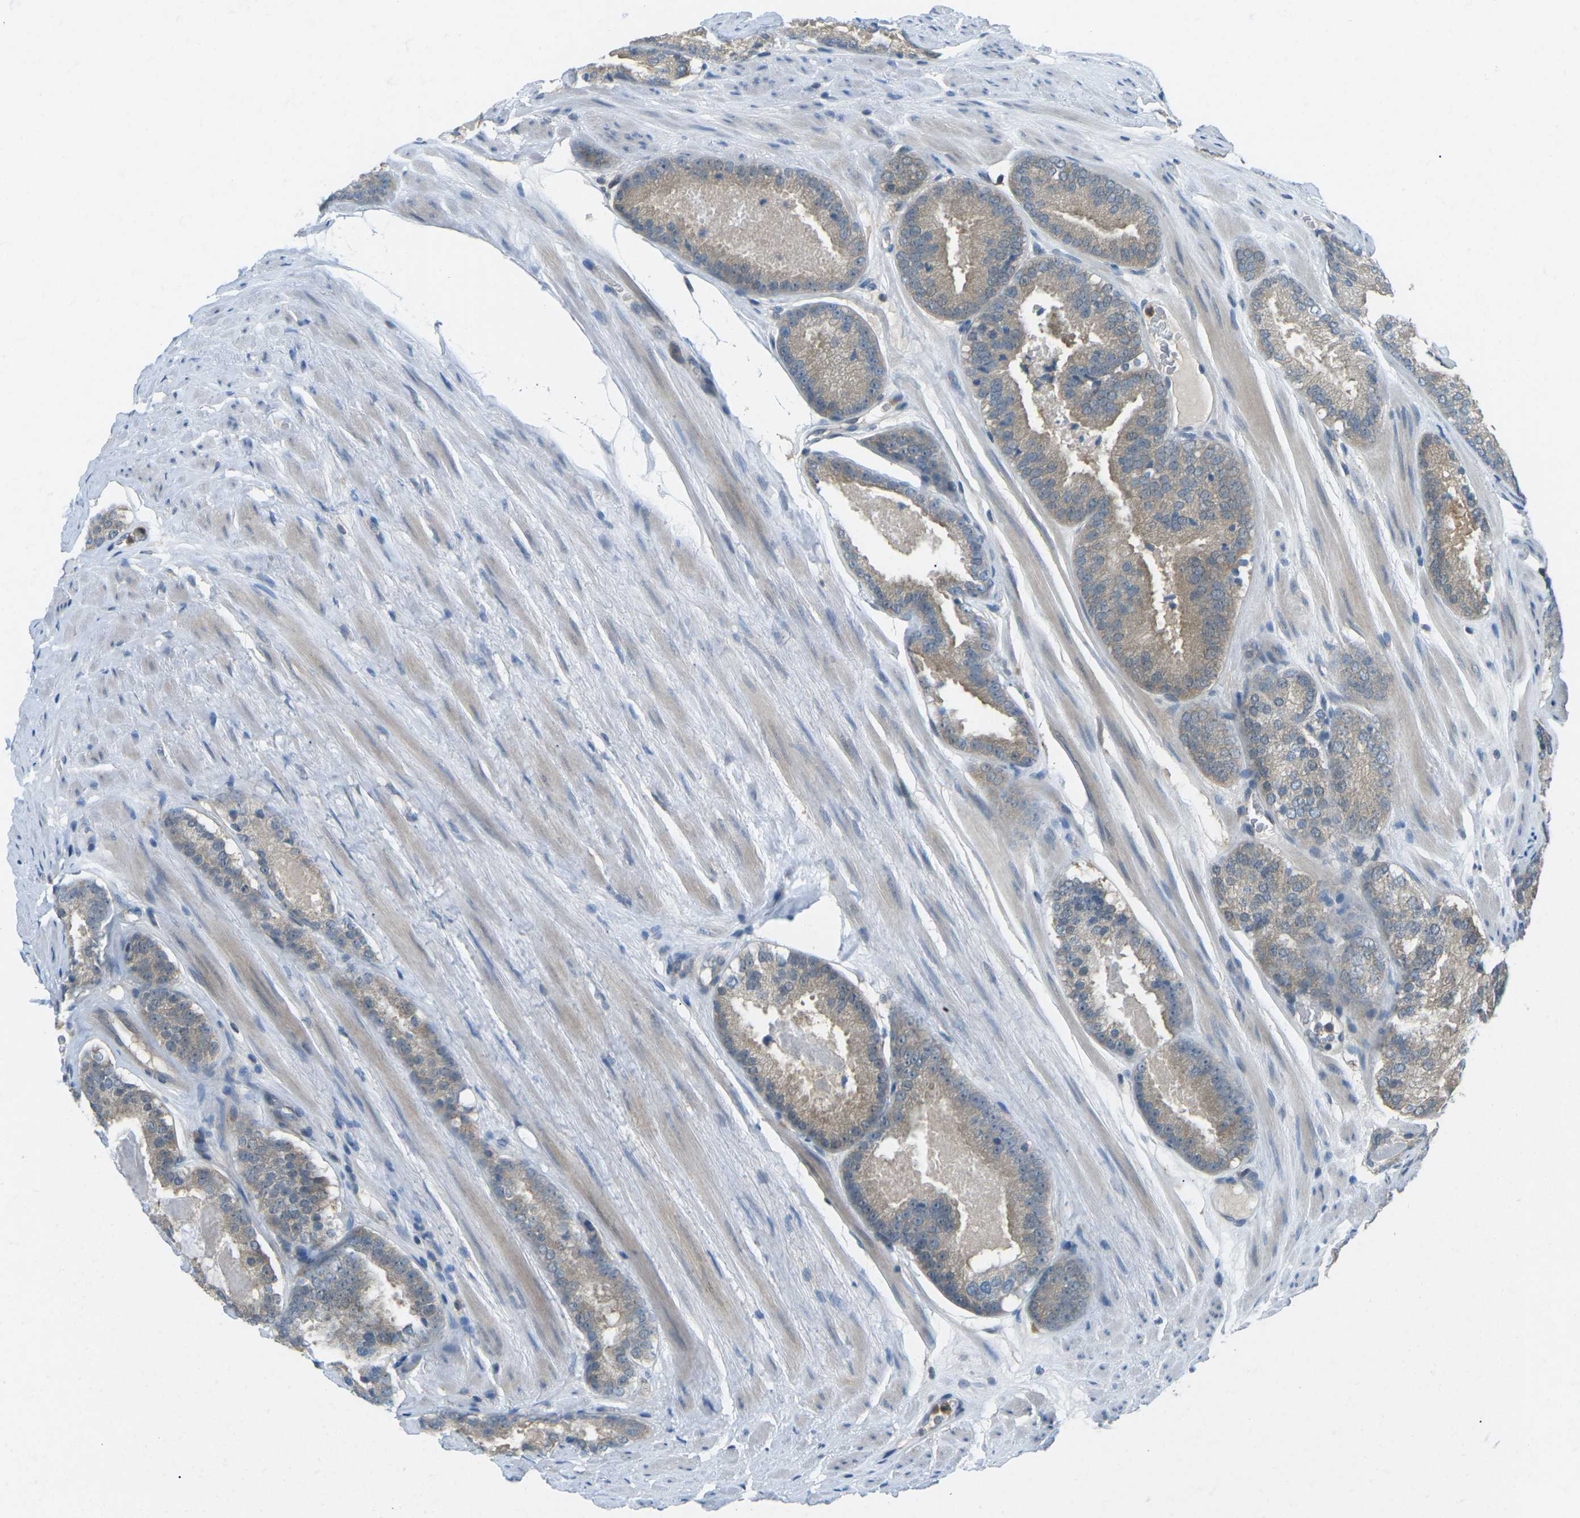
{"staining": {"intensity": "weak", "quantity": ">75%", "location": "cytoplasmic/membranous"}, "tissue": "prostate cancer", "cell_type": "Tumor cells", "image_type": "cancer", "snomed": [{"axis": "morphology", "description": "Adenocarcinoma, Low grade"}, {"axis": "topography", "description": "Prostate"}], "caption": "Weak cytoplasmic/membranous positivity for a protein is appreciated in approximately >75% of tumor cells of prostate cancer (adenocarcinoma (low-grade)) using immunohistochemistry (IHC).", "gene": "PIEZO2", "patient": {"sex": "male", "age": 69}}